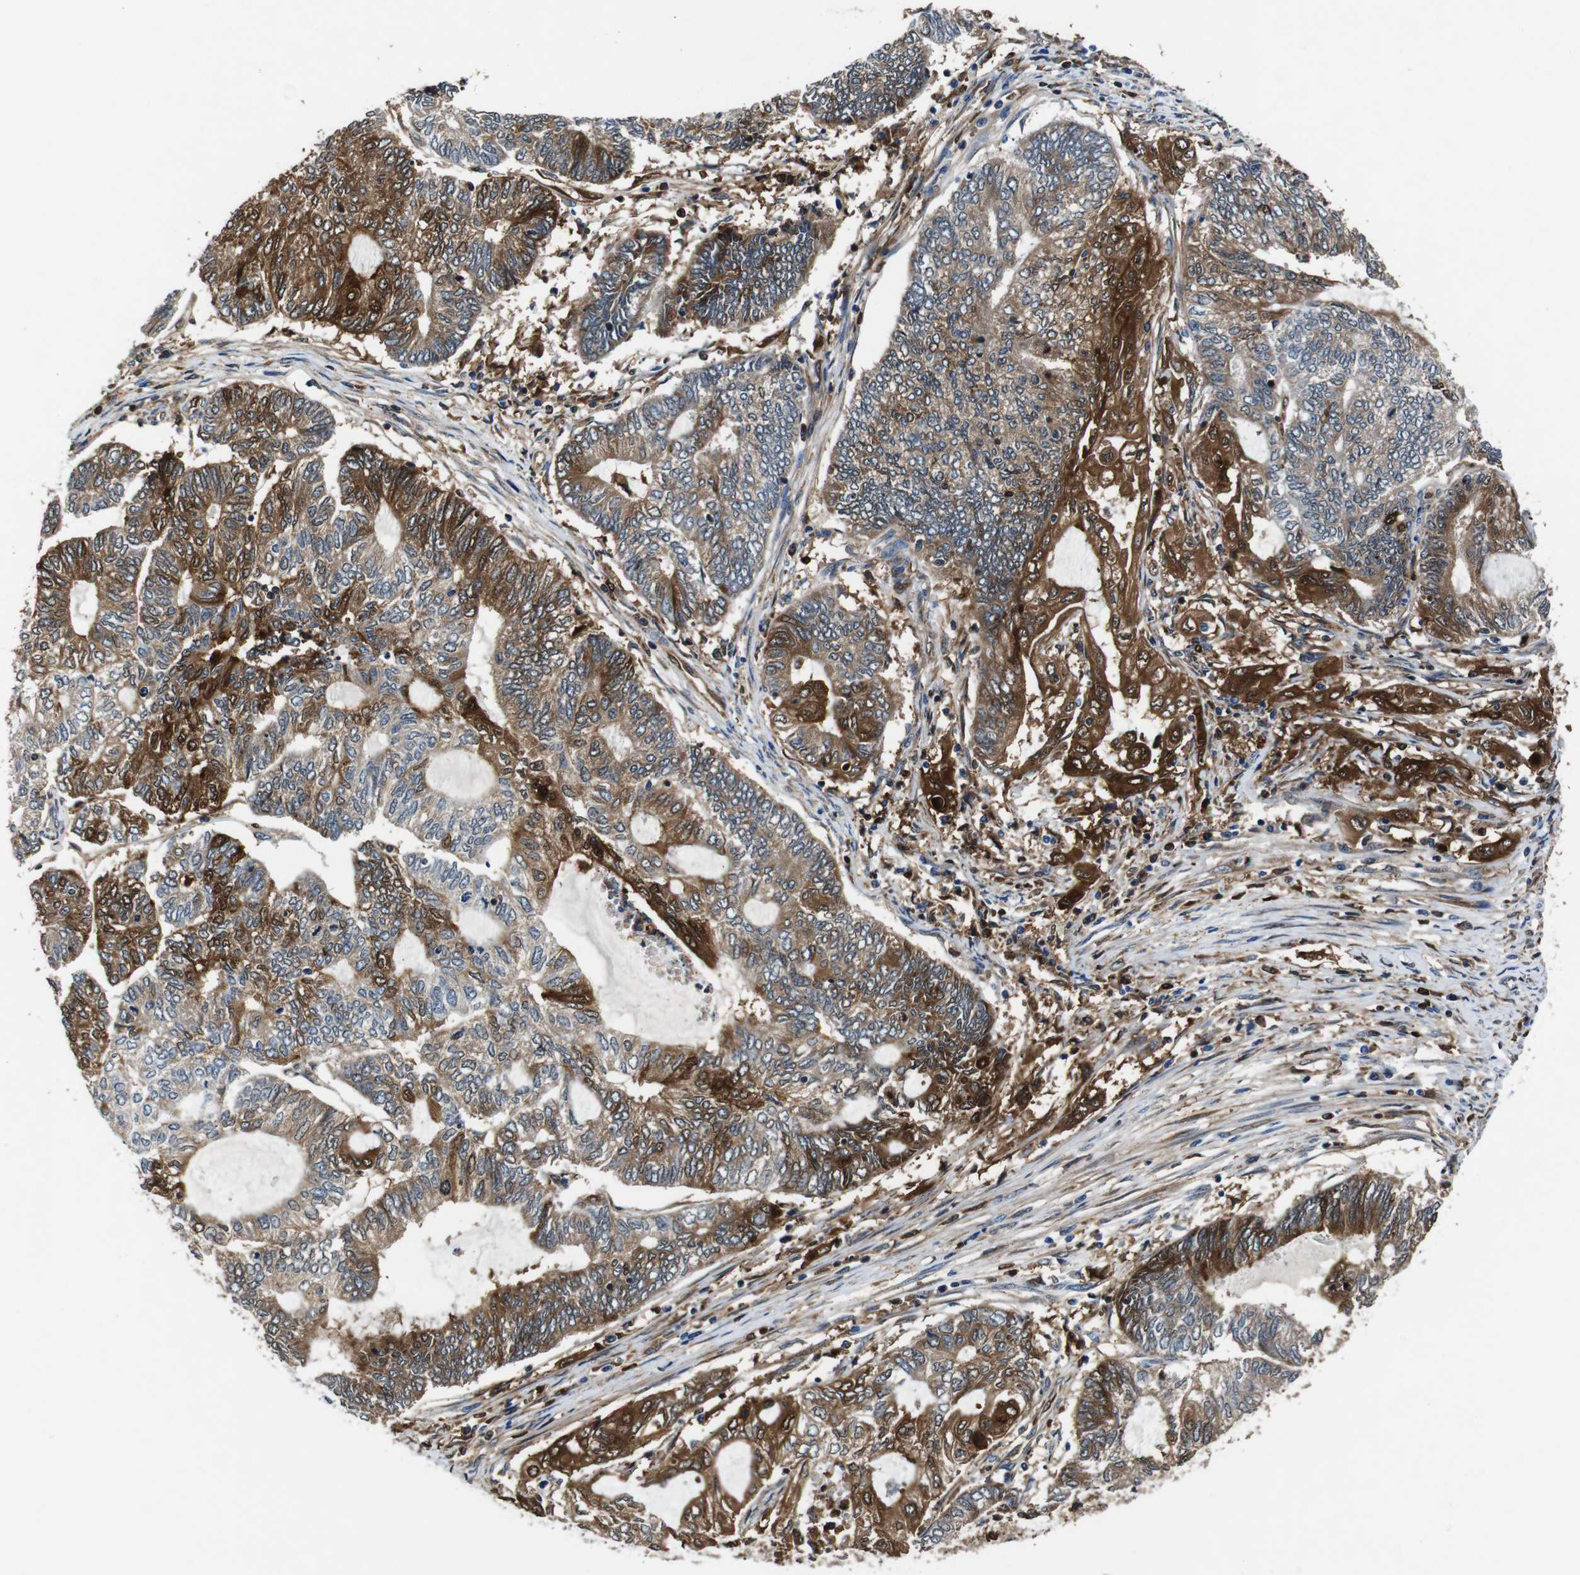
{"staining": {"intensity": "strong", "quantity": "25%-75%", "location": "cytoplasmic/membranous,nuclear"}, "tissue": "endometrial cancer", "cell_type": "Tumor cells", "image_type": "cancer", "snomed": [{"axis": "morphology", "description": "Adenocarcinoma, NOS"}, {"axis": "topography", "description": "Uterus"}, {"axis": "topography", "description": "Endometrium"}], "caption": "Immunohistochemistry (IHC) staining of adenocarcinoma (endometrial), which exhibits high levels of strong cytoplasmic/membranous and nuclear positivity in about 25%-75% of tumor cells indicating strong cytoplasmic/membranous and nuclear protein staining. The staining was performed using DAB (3,3'-diaminobenzidine) (brown) for protein detection and nuclei were counterstained in hematoxylin (blue).", "gene": "ANXA1", "patient": {"sex": "female", "age": 70}}